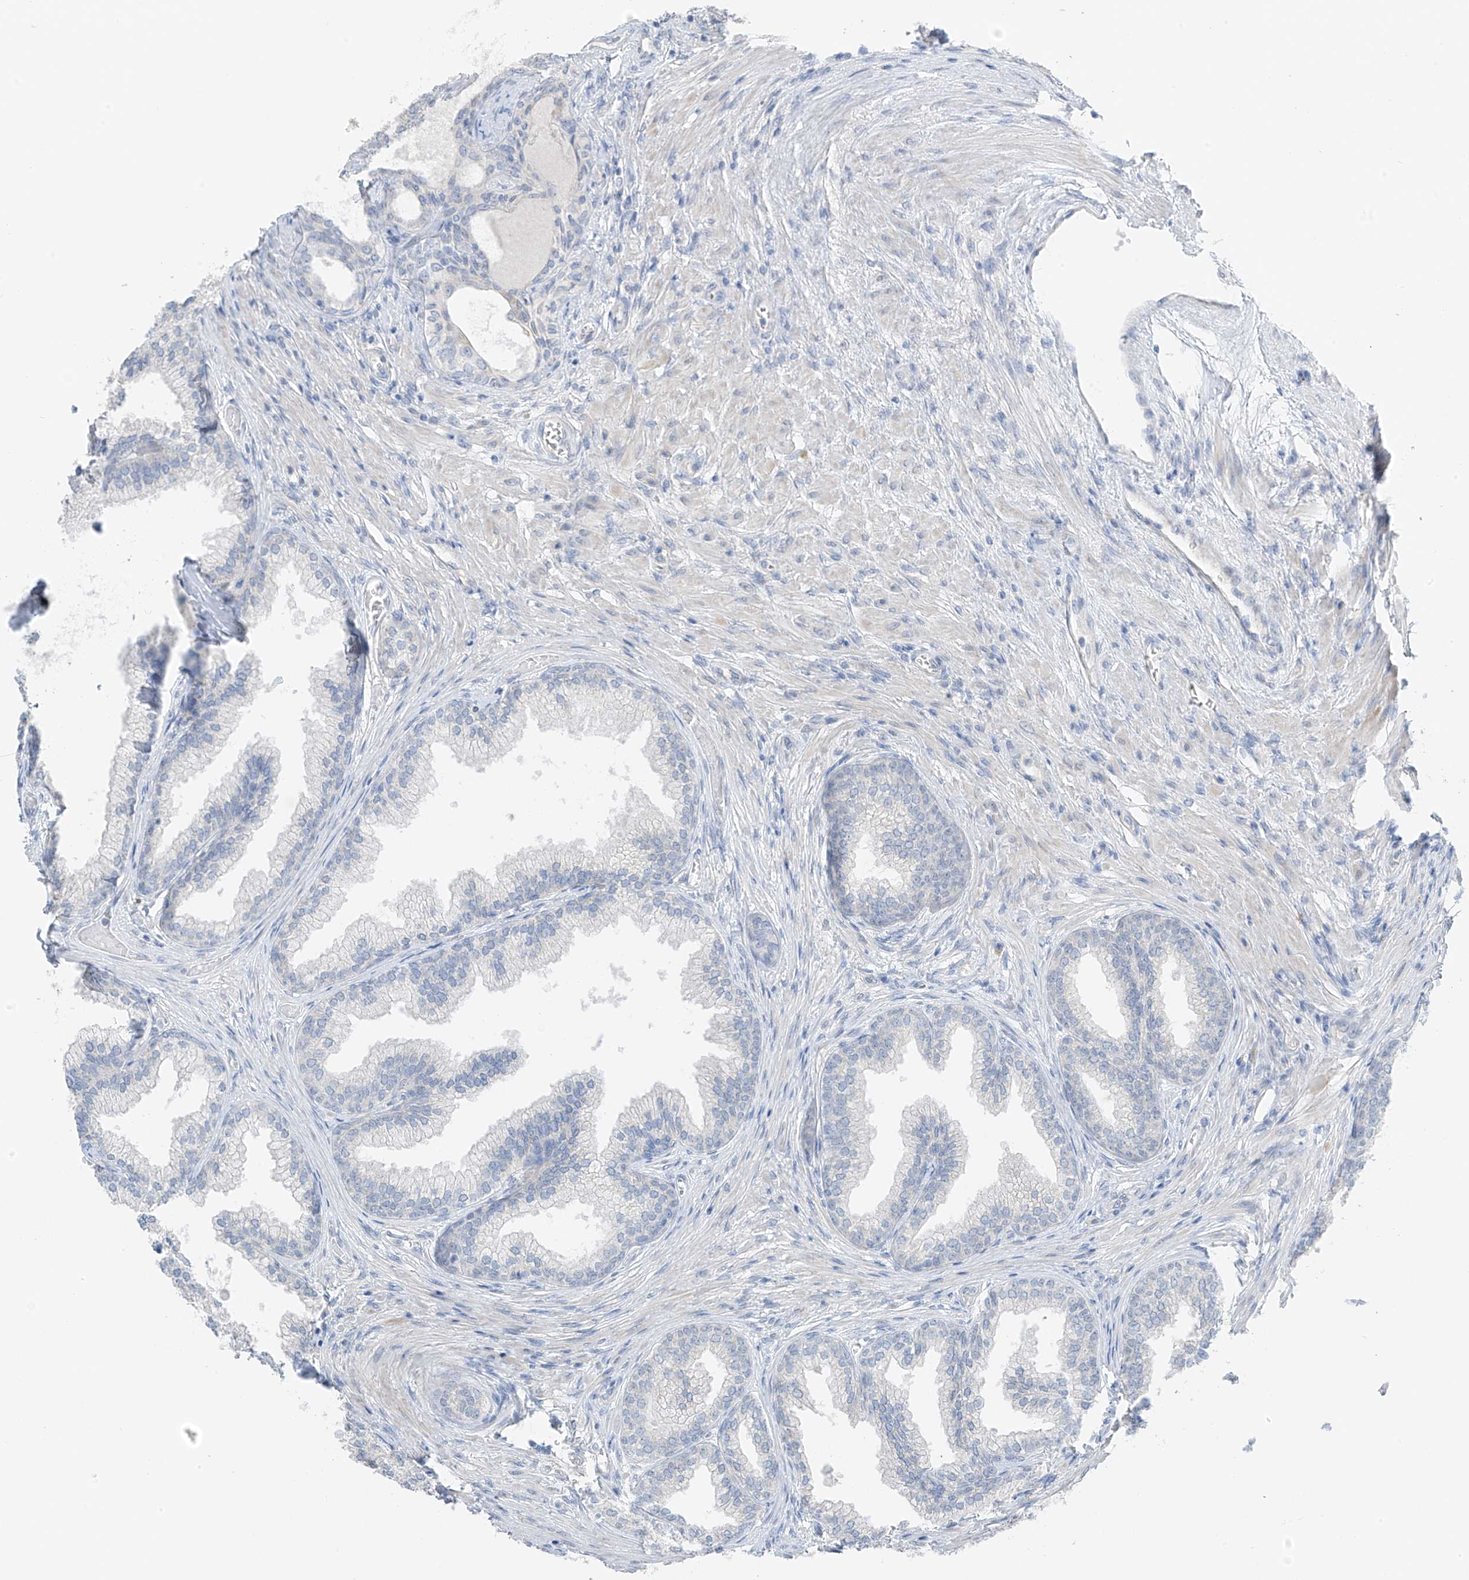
{"staining": {"intensity": "weak", "quantity": "<25%", "location": "cytoplasmic/membranous"}, "tissue": "prostate", "cell_type": "Glandular cells", "image_type": "normal", "snomed": [{"axis": "morphology", "description": "Normal tissue, NOS"}, {"axis": "topography", "description": "Prostate"}], "caption": "Benign prostate was stained to show a protein in brown. There is no significant staining in glandular cells. (DAB (3,3'-diaminobenzidine) IHC with hematoxylin counter stain).", "gene": "NALCN", "patient": {"sex": "male", "age": 76}}